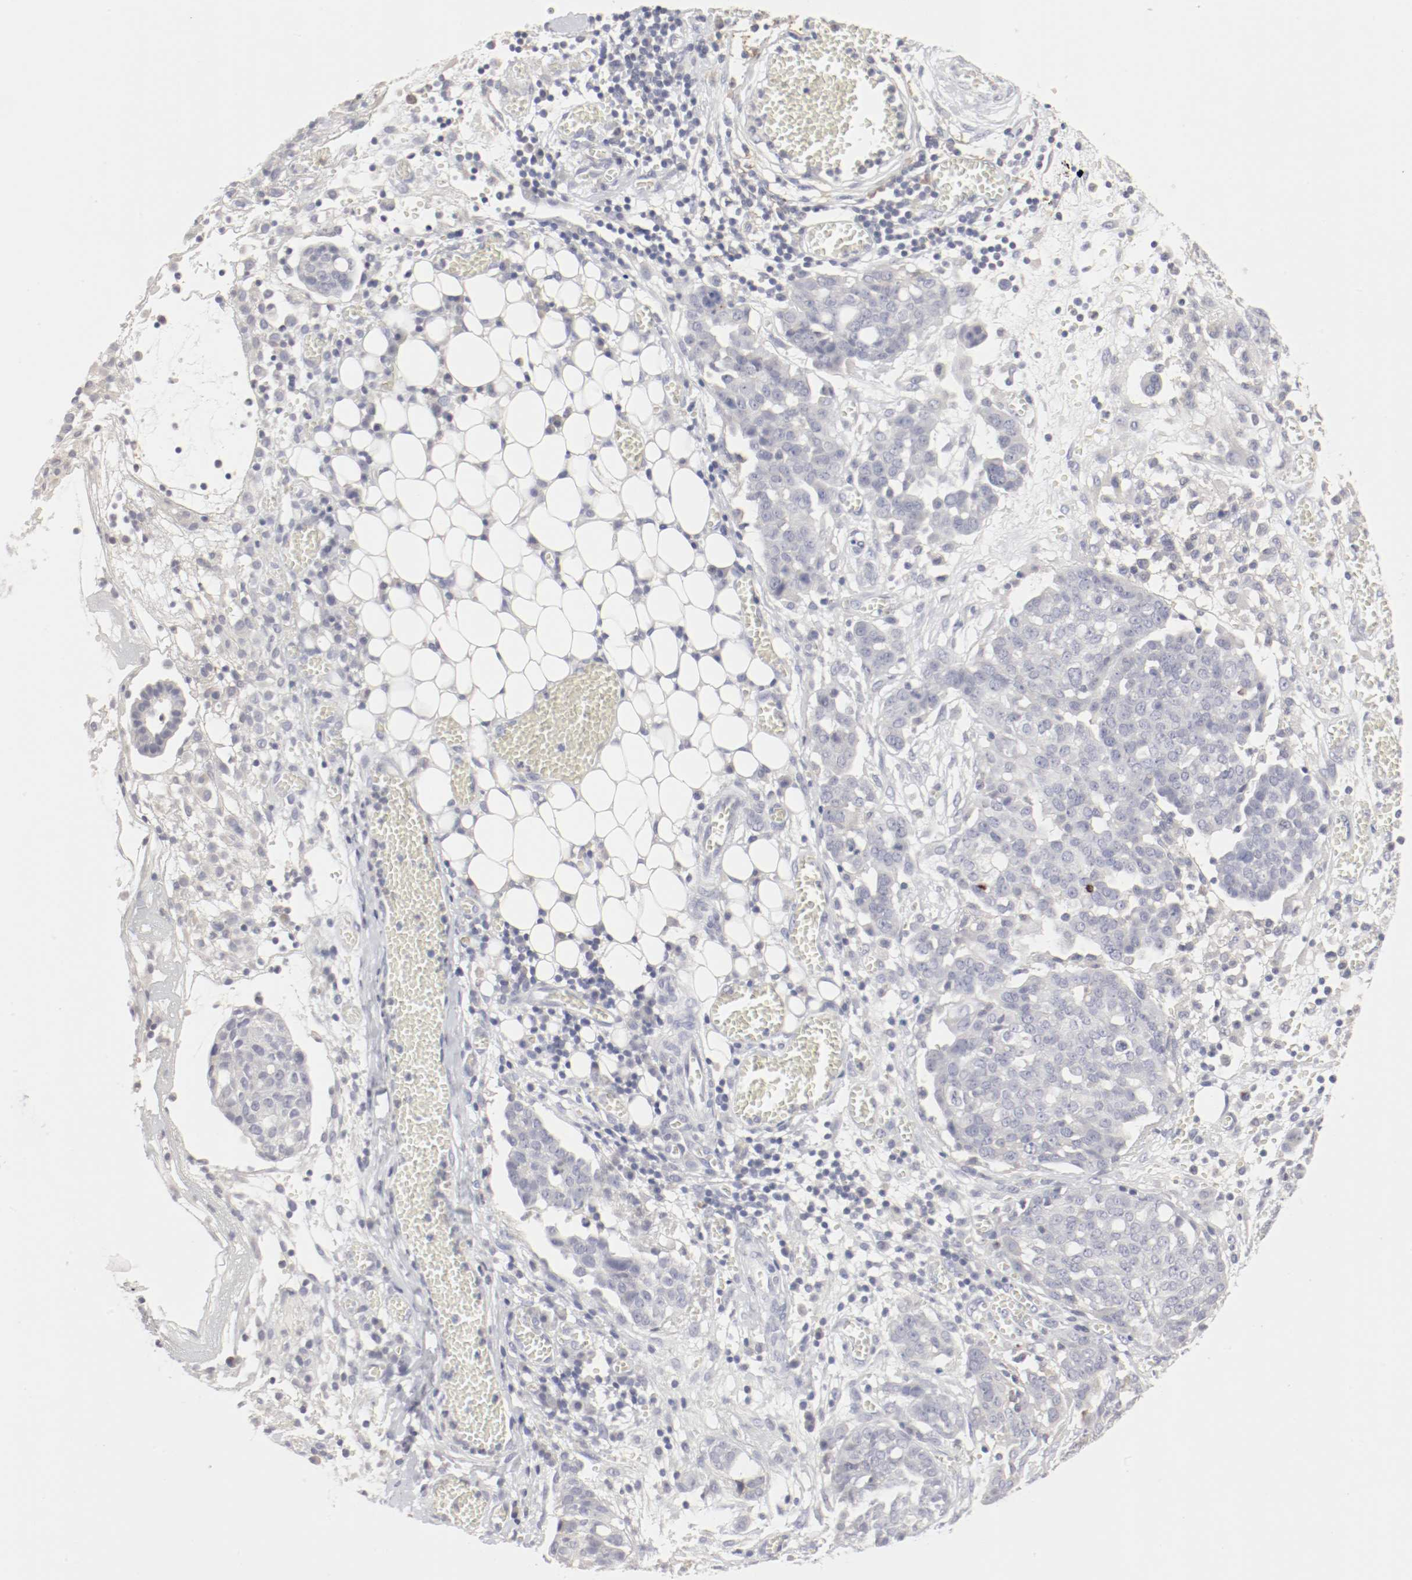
{"staining": {"intensity": "negative", "quantity": "none", "location": "none"}, "tissue": "ovarian cancer", "cell_type": "Tumor cells", "image_type": "cancer", "snomed": [{"axis": "morphology", "description": "Cystadenocarcinoma, serous, NOS"}, {"axis": "topography", "description": "Soft tissue"}, {"axis": "topography", "description": "Ovary"}], "caption": "Tumor cells show no significant staining in ovarian serous cystadenocarcinoma. (DAB (3,3'-diaminobenzidine) immunohistochemistry (IHC) visualized using brightfield microscopy, high magnification).", "gene": "ITGAX", "patient": {"sex": "female", "age": 57}}